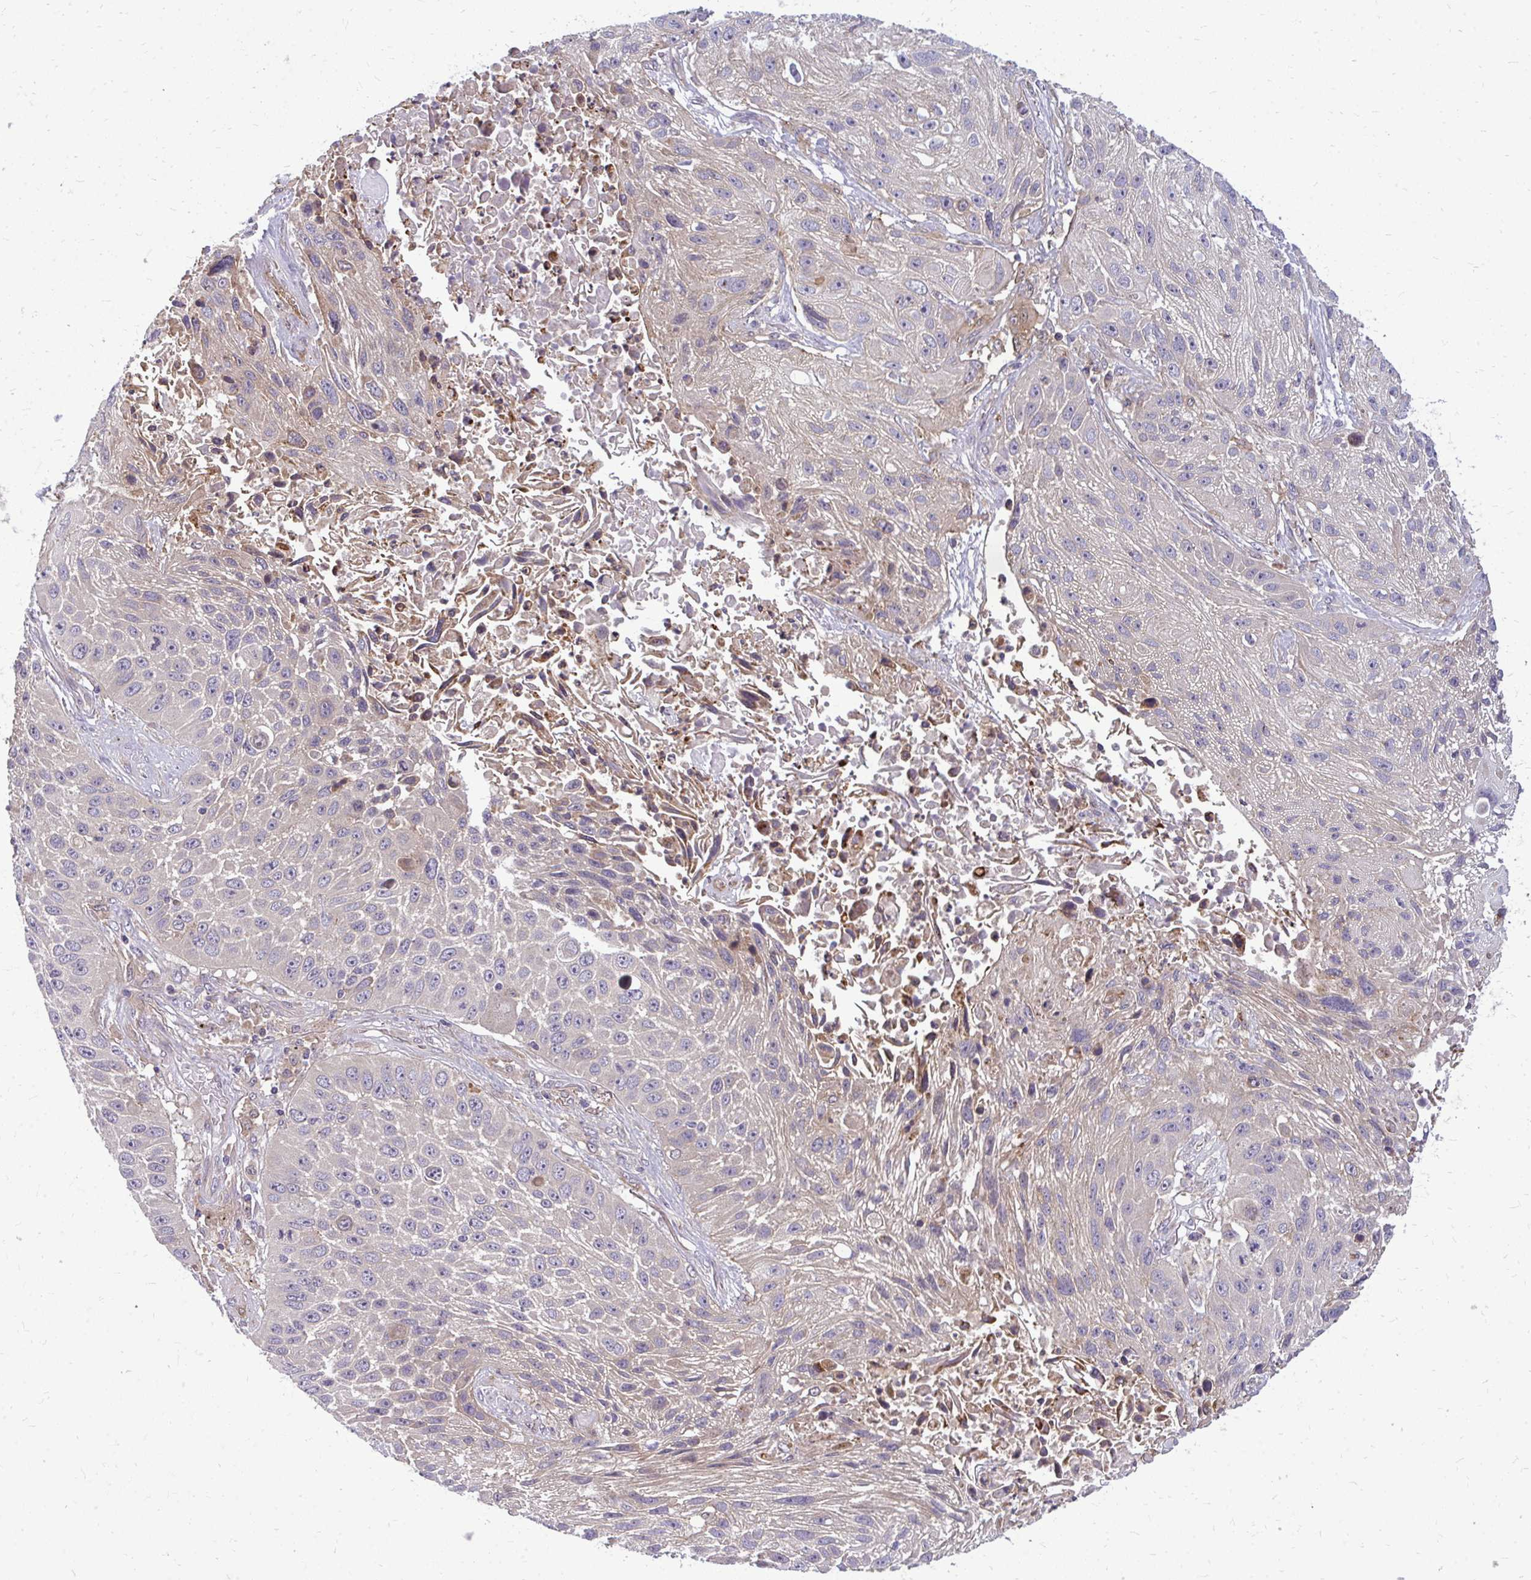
{"staining": {"intensity": "weak", "quantity": "<25%", "location": "cytoplasmic/membranous"}, "tissue": "lung cancer", "cell_type": "Tumor cells", "image_type": "cancer", "snomed": [{"axis": "morphology", "description": "Normal morphology"}, {"axis": "morphology", "description": "Squamous cell carcinoma, NOS"}, {"axis": "topography", "description": "Lymph node"}, {"axis": "topography", "description": "Lung"}], "caption": "Immunohistochemistry histopathology image of neoplastic tissue: lung squamous cell carcinoma stained with DAB (3,3'-diaminobenzidine) exhibits no significant protein staining in tumor cells. (DAB (3,3'-diaminobenzidine) IHC, high magnification).", "gene": "OXNAD1", "patient": {"sex": "male", "age": 67}}